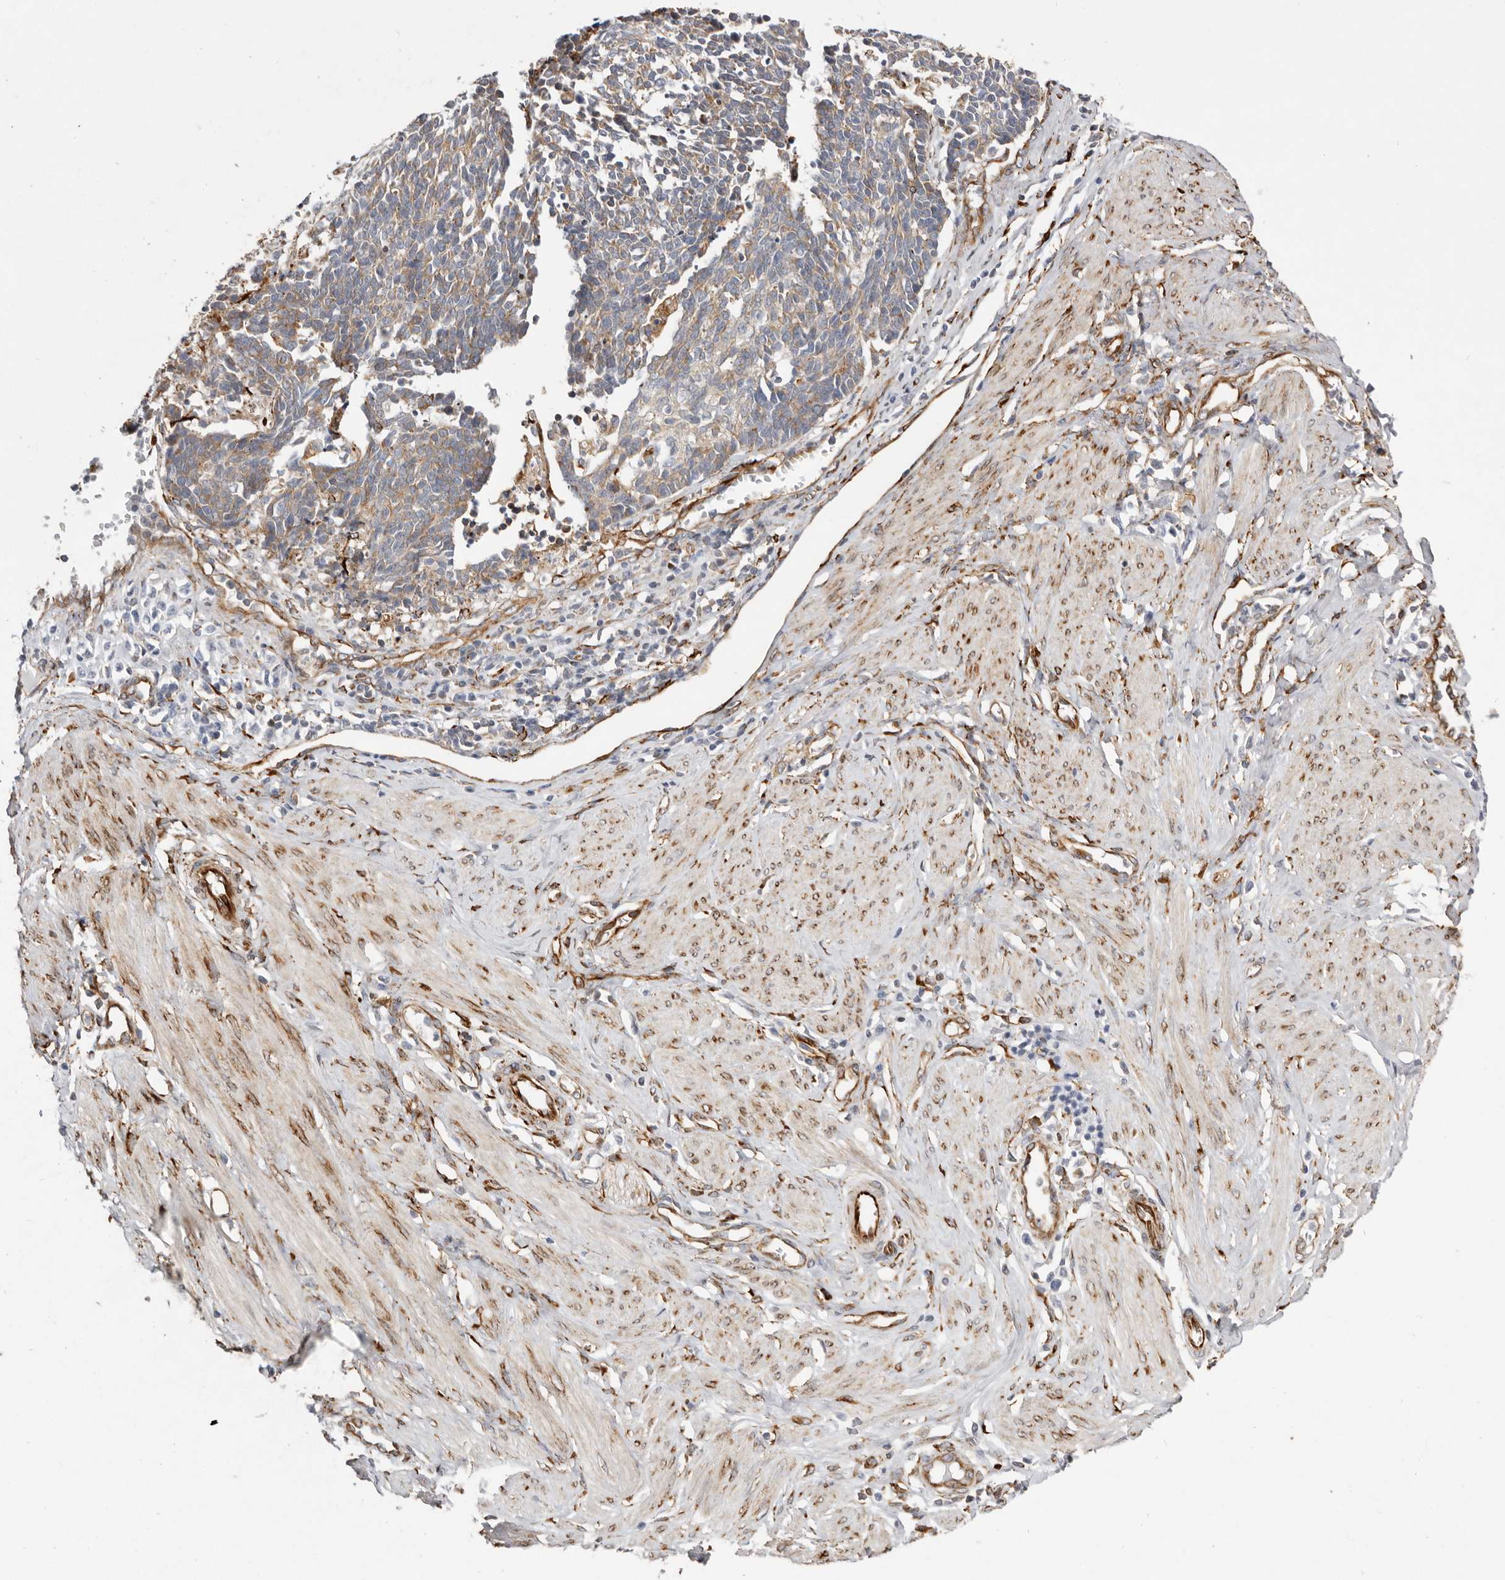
{"staining": {"intensity": "weak", "quantity": "25%-75%", "location": "cytoplasmic/membranous"}, "tissue": "cervical cancer", "cell_type": "Tumor cells", "image_type": "cancer", "snomed": [{"axis": "morphology", "description": "Normal tissue, NOS"}, {"axis": "morphology", "description": "Squamous cell carcinoma, NOS"}, {"axis": "topography", "description": "Cervix"}], "caption": "Immunohistochemistry (IHC) histopathology image of cervical squamous cell carcinoma stained for a protein (brown), which reveals low levels of weak cytoplasmic/membranous expression in about 25%-75% of tumor cells.", "gene": "WDTC1", "patient": {"sex": "female", "age": 35}}